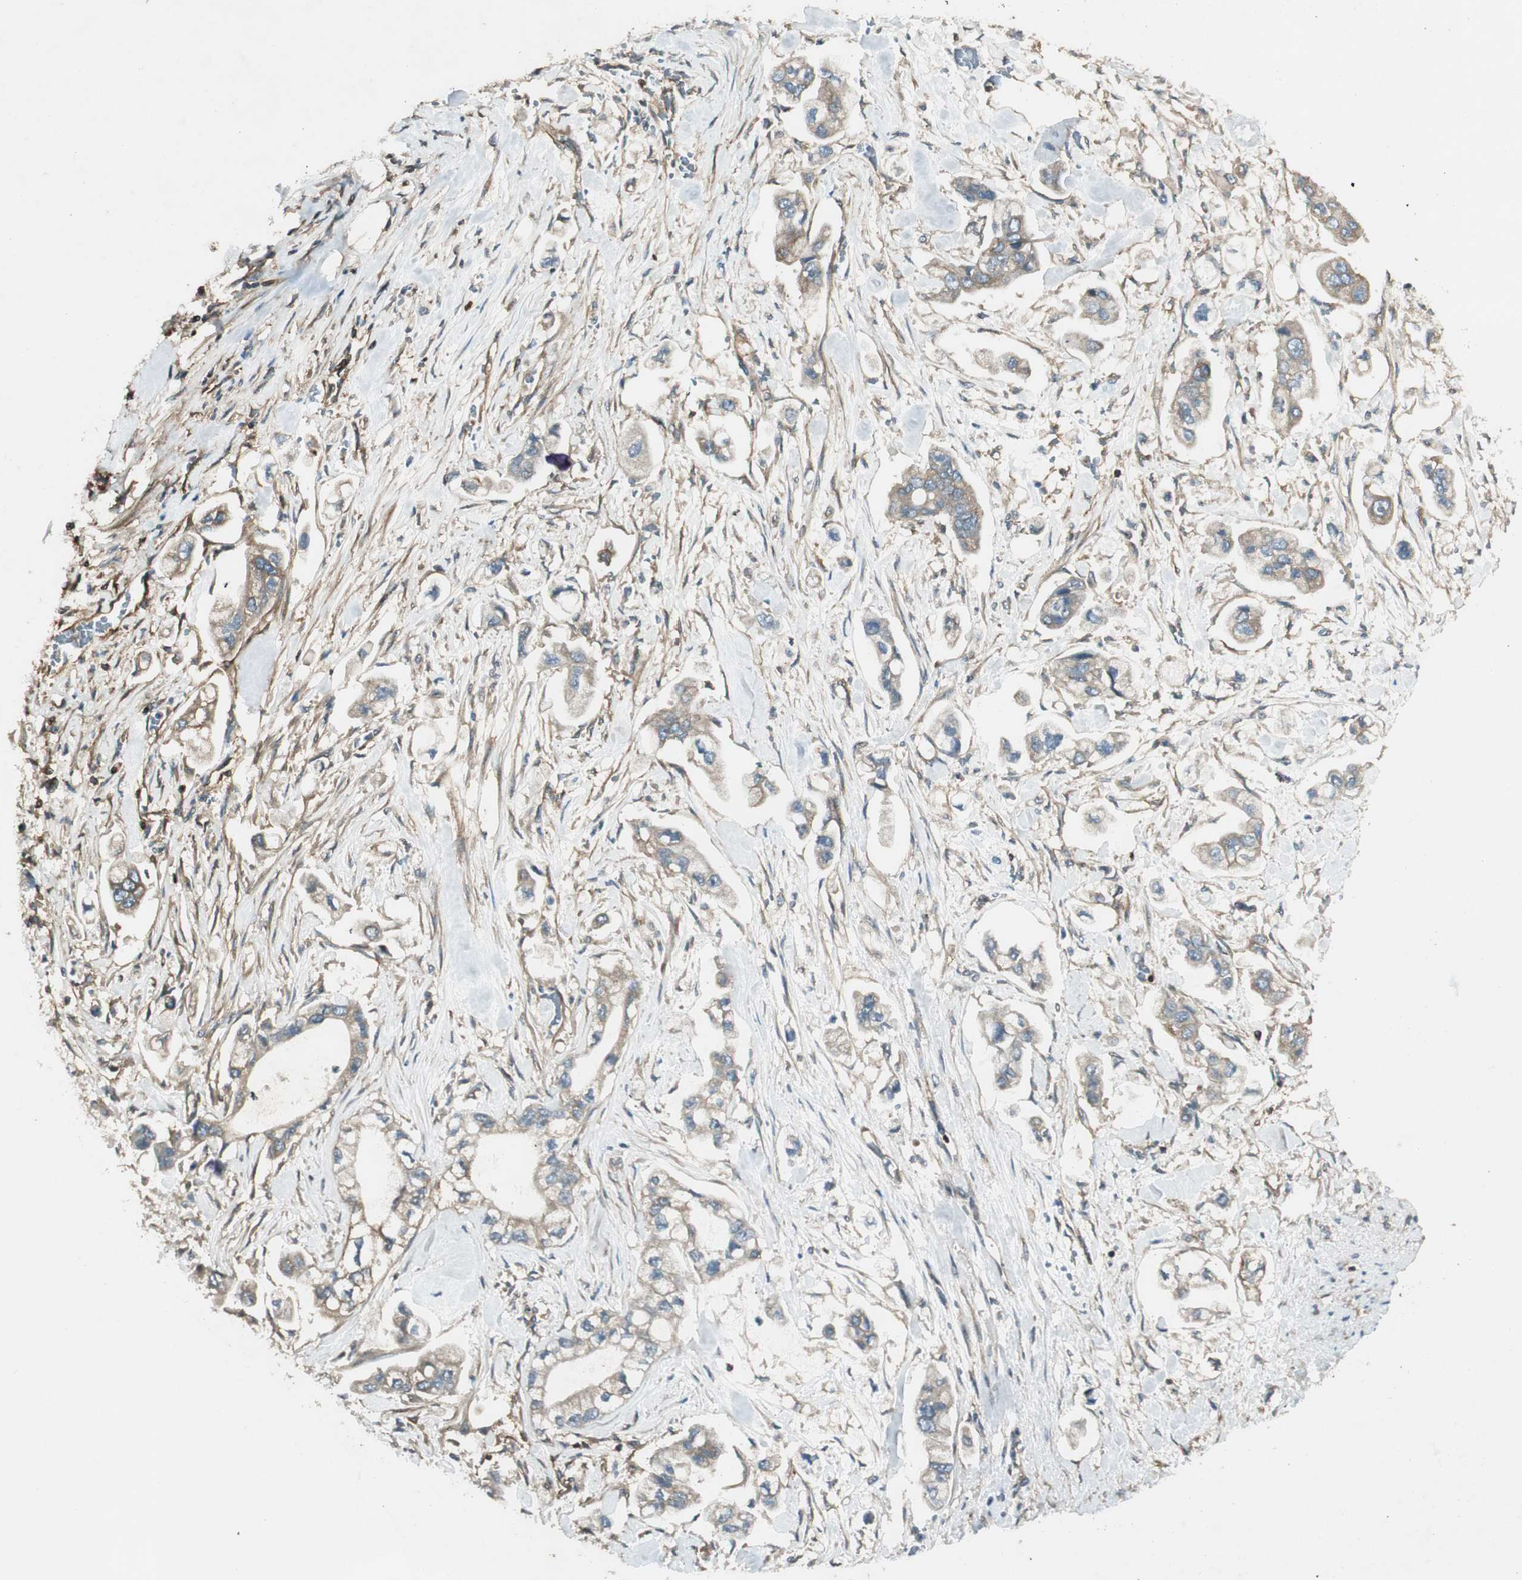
{"staining": {"intensity": "weak", "quantity": ">75%", "location": "cytoplasmic/membranous"}, "tissue": "stomach cancer", "cell_type": "Tumor cells", "image_type": "cancer", "snomed": [{"axis": "morphology", "description": "Adenocarcinoma, NOS"}, {"axis": "topography", "description": "Stomach"}], "caption": "Stomach adenocarcinoma was stained to show a protein in brown. There is low levels of weak cytoplasmic/membranous expression in about >75% of tumor cells.", "gene": "BTN3A3", "patient": {"sex": "male", "age": 62}}